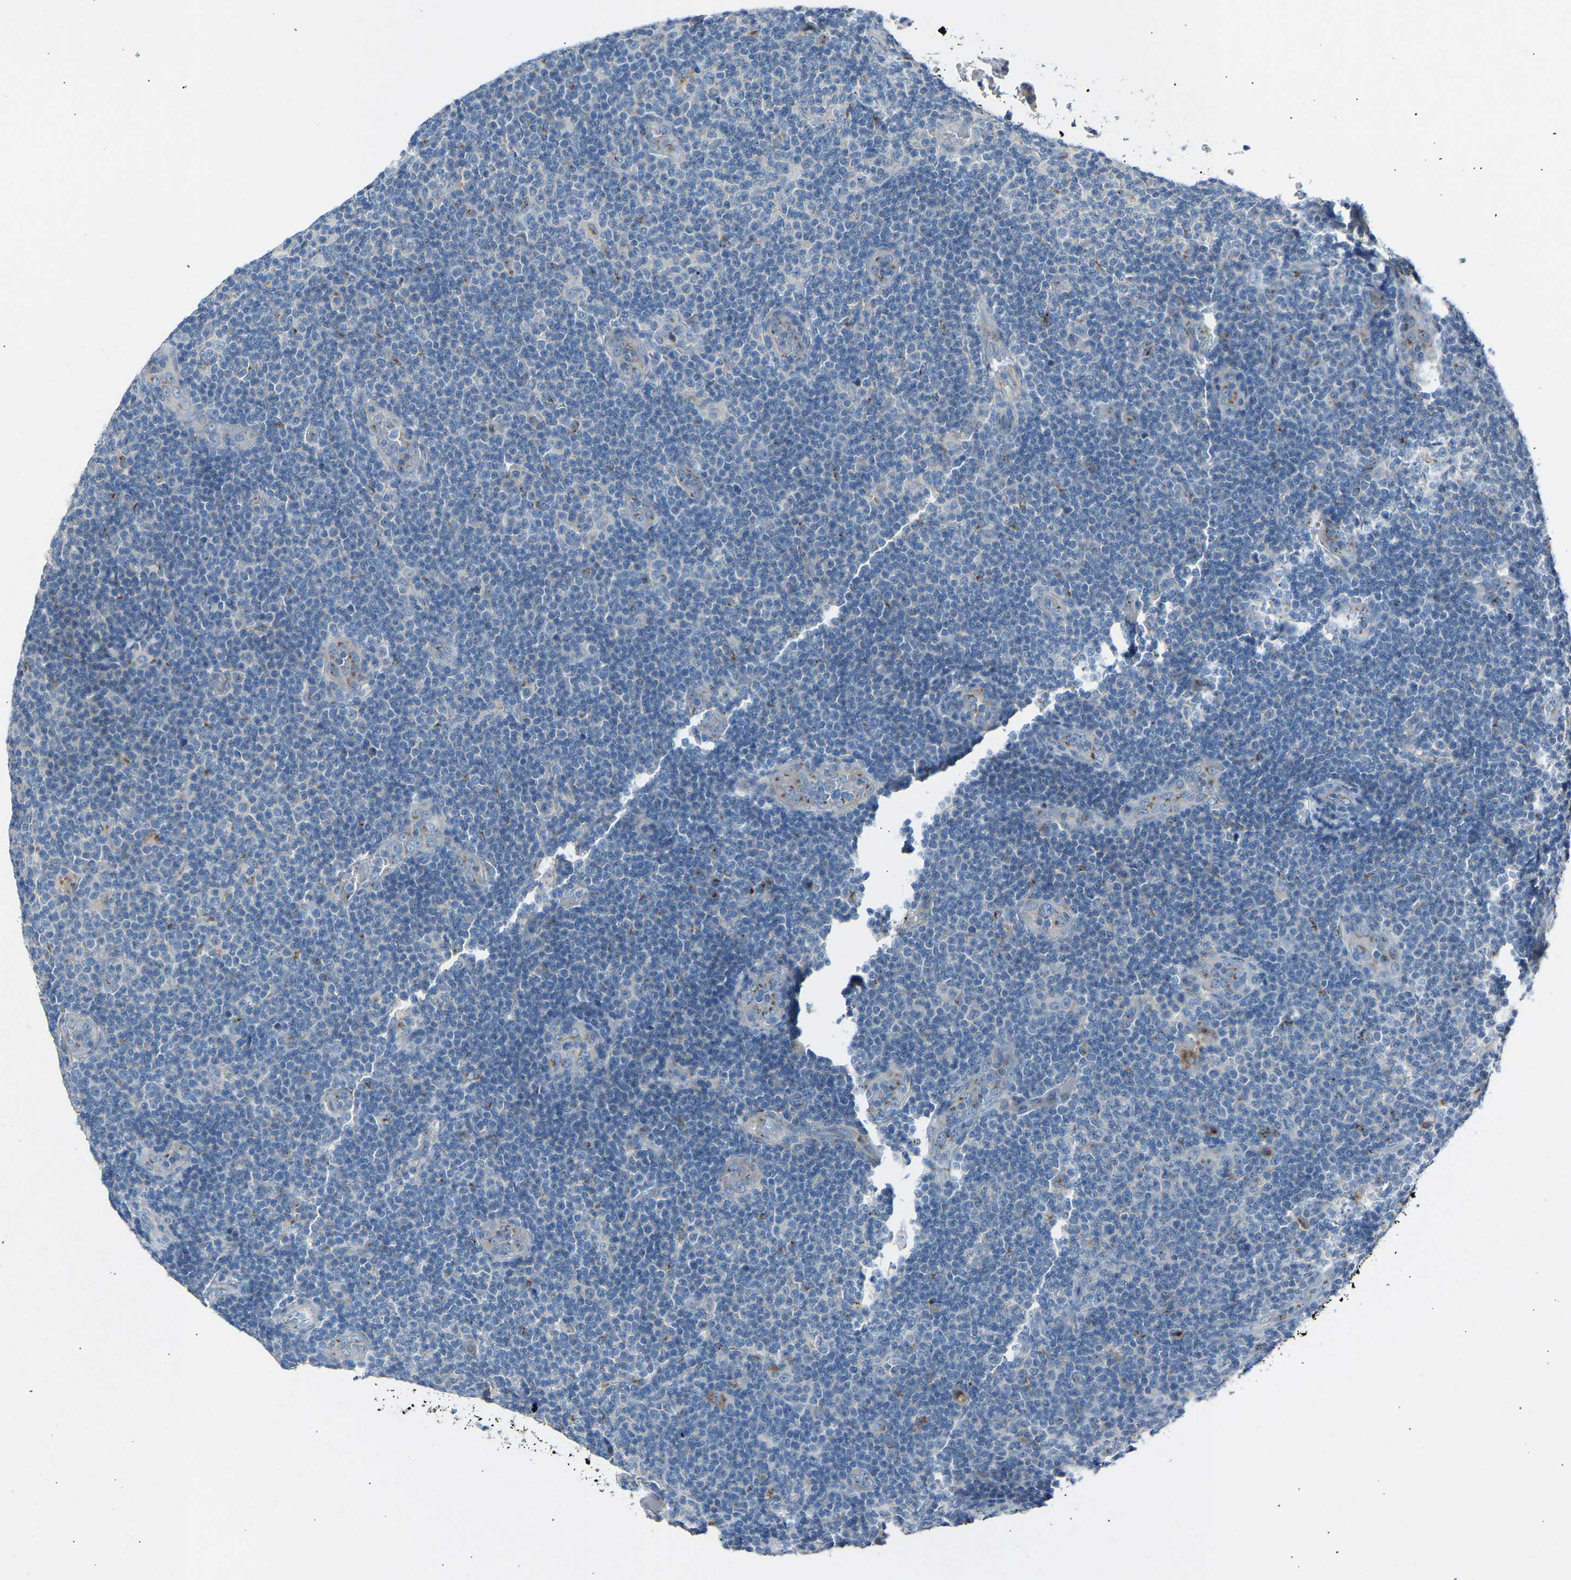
{"staining": {"intensity": "negative", "quantity": "none", "location": "none"}, "tissue": "lymphoma", "cell_type": "Tumor cells", "image_type": "cancer", "snomed": [{"axis": "morphology", "description": "Malignant lymphoma, non-Hodgkin's type, Low grade"}, {"axis": "topography", "description": "Lymph node"}], "caption": "Immunohistochemical staining of human malignant lymphoma, non-Hodgkin's type (low-grade) demonstrates no significant expression in tumor cells.", "gene": "CYREN", "patient": {"sex": "male", "age": 83}}